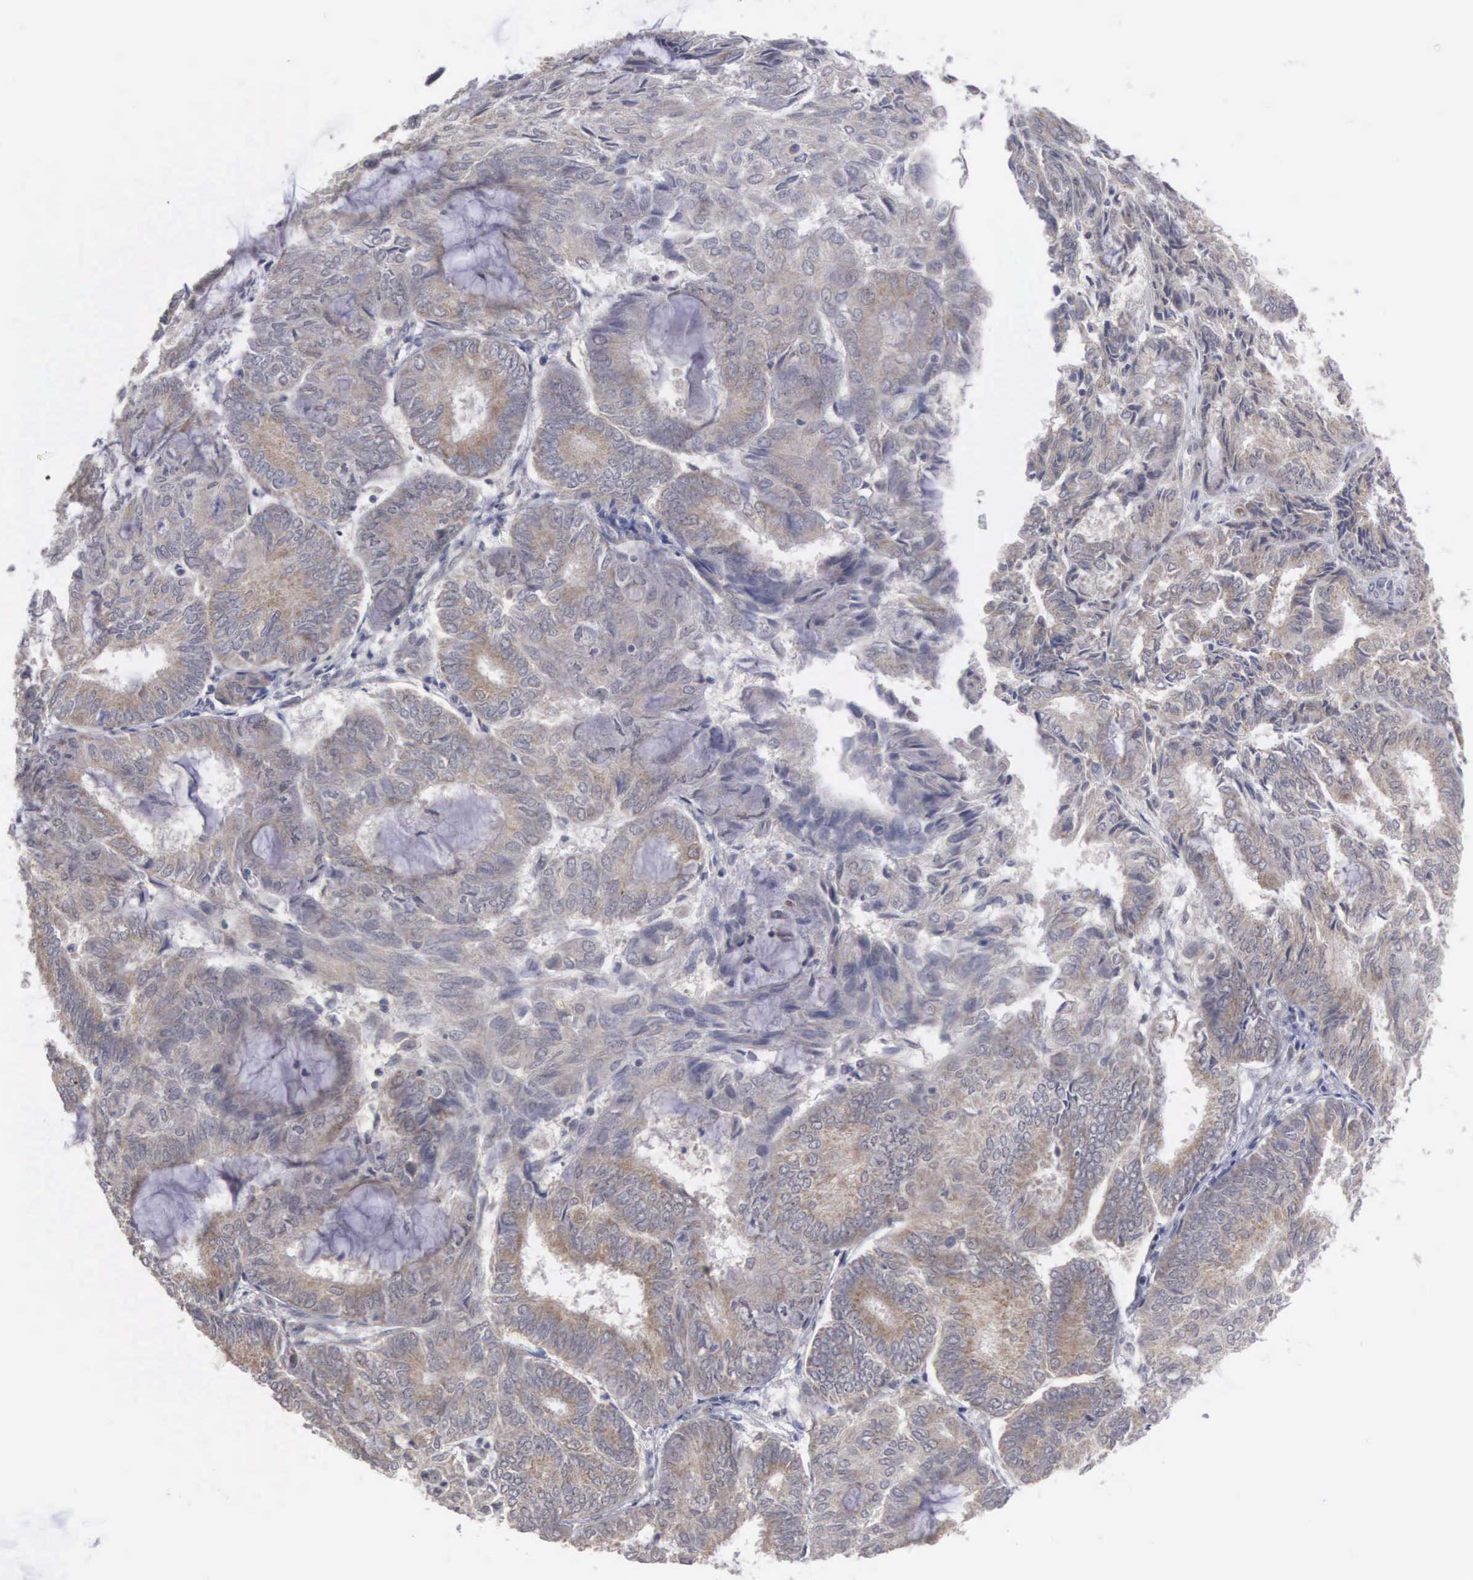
{"staining": {"intensity": "weak", "quantity": ">75%", "location": "cytoplasmic/membranous"}, "tissue": "endometrial cancer", "cell_type": "Tumor cells", "image_type": "cancer", "snomed": [{"axis": "morphology", "description": "Adenocarcinoma, NOS"}, {"axis": "topography", "description": "Endometrium"}], "caption": "The immunohistochemical stain shows weak cytoplasmic/membranous expression in tumor cells of endometrial adenocarcinoma tissue.", "gene": "AMN", "patient": {"sex": "female", "age": 59}}